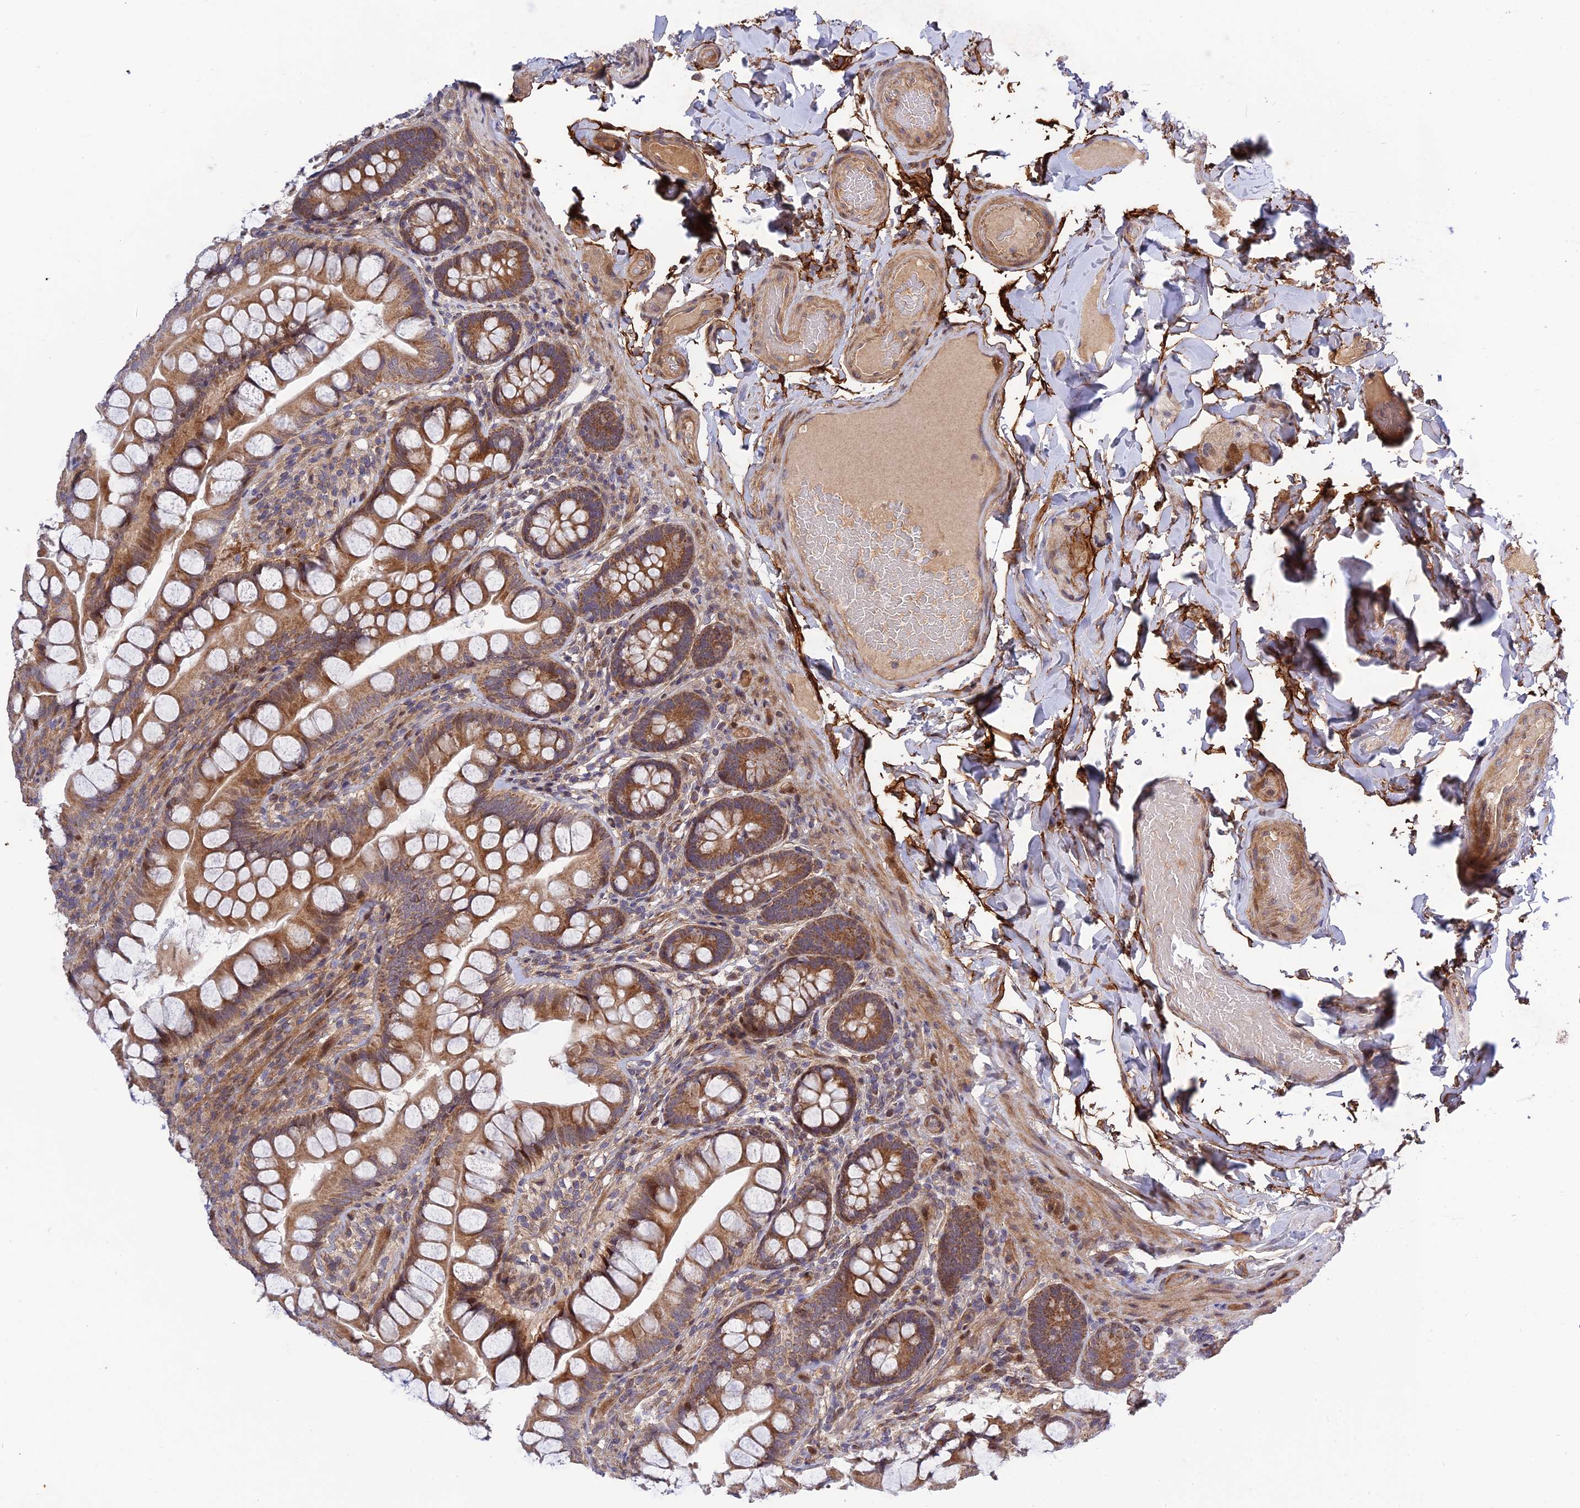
{"staining": {"intensity": "moderate", "quantity": ">75%", "location": "cytoplasmic/membranous"}, "tissue": "small intestine", "cell_type": "Glandular cells", "image_type": "normal", "snomed": [{"axis": "morphology", "description": "Normal tissue, NOS"}, {"axis": "topography", "description": "Small intestine"}], "caption": "An image of small intestine stained for a protein displays moderate cytoplasmic/membranous brown staining in glandular cells.", "gene": "PLEKHG2", "patient": {"sex": "male", "age": 70}}